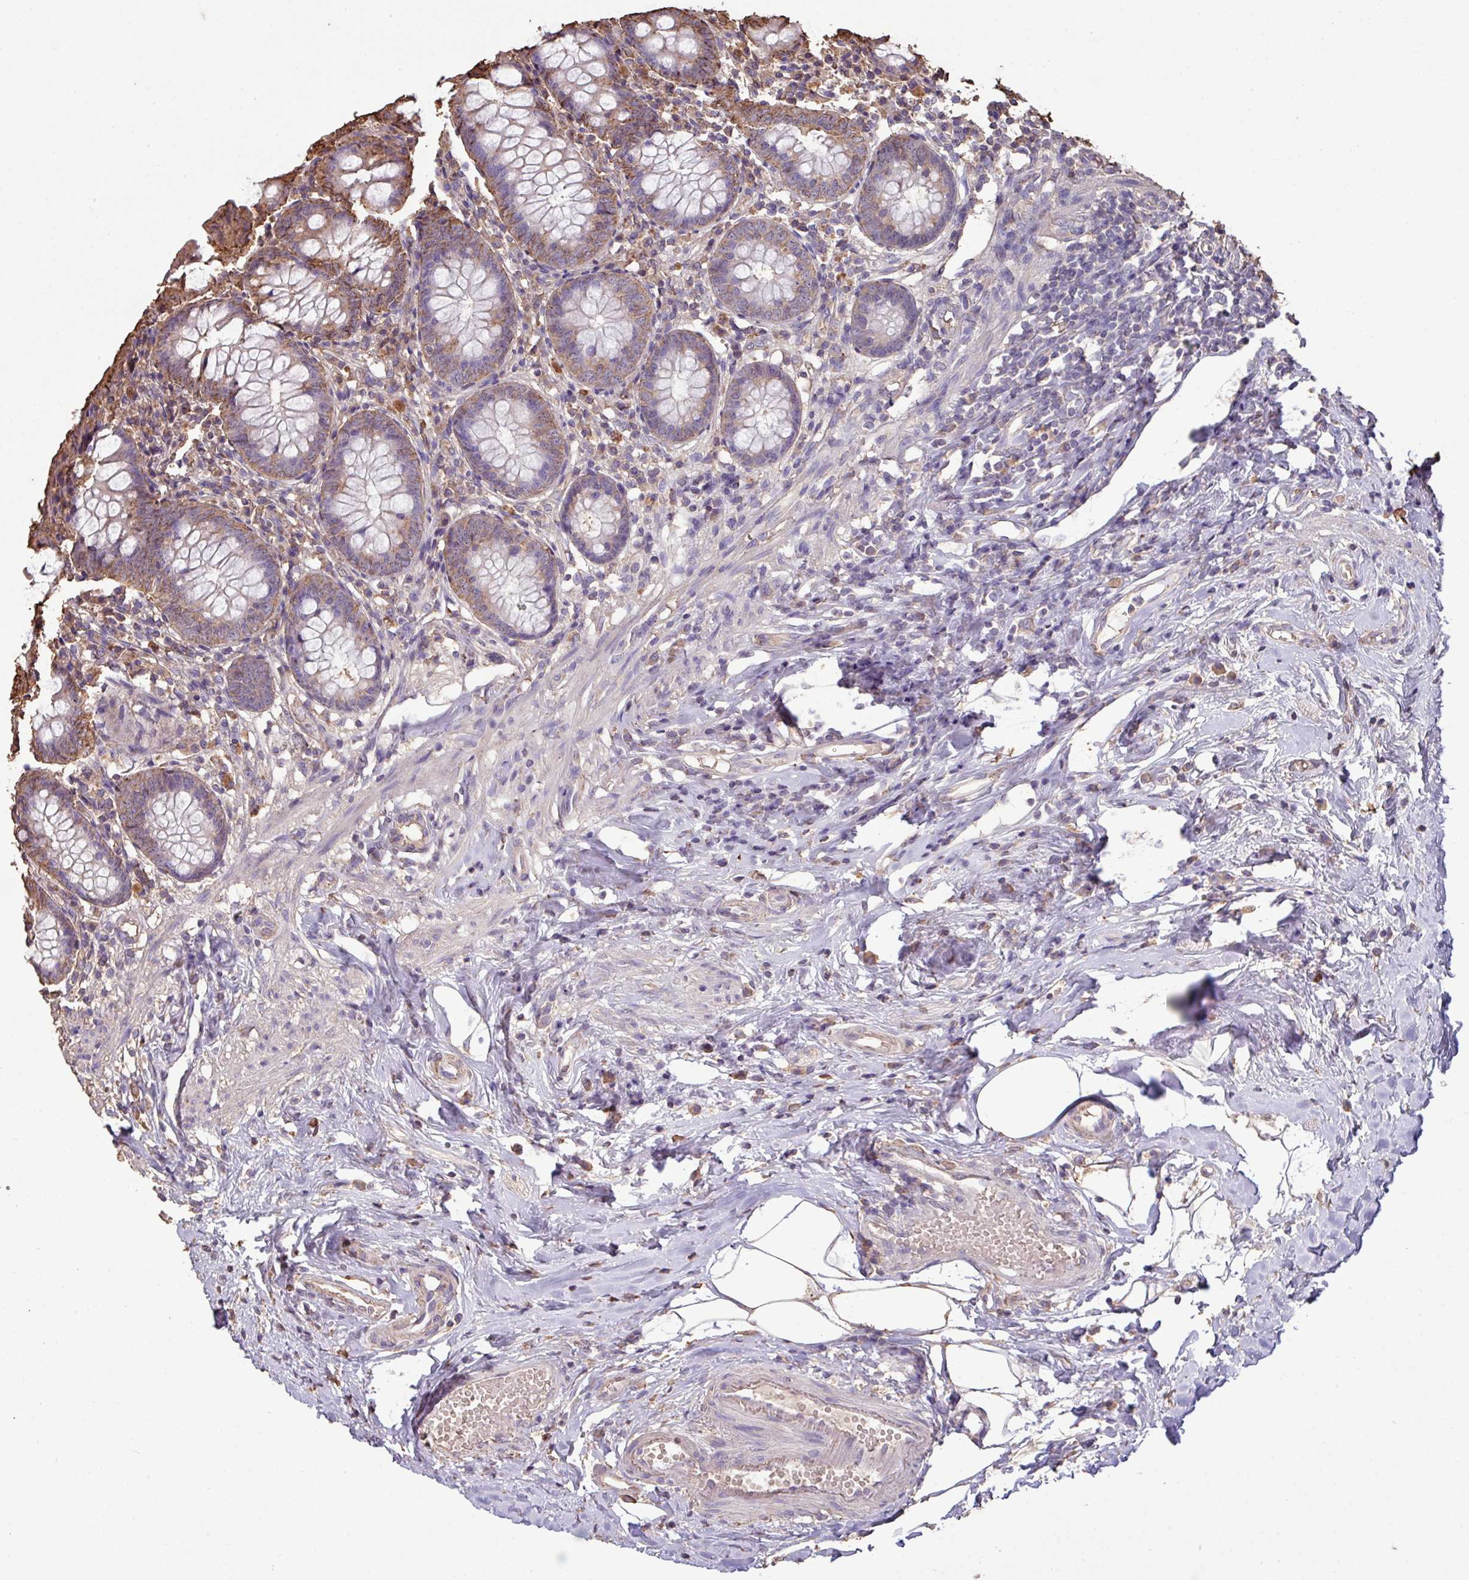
{"staining": {"intensity": "moderate", "quantity": ">75%", "location": "cytoplasmic/membranous"}, "tissue": "appendix", "cell_type": "Glandular cells", "image_type": "normal", "snomed": [{"axis": "morphology", "description": "Normal tissue, NOS"}, {"axis": "topography", "description": "Appendix"}], "caption": "Protein staining exhibits moderate cytoplasmic/membranous positivity in approximately >75% of glandular cells in normal appendix. Ihc stains the protein in brown and the nuclei are stained blue.", "gene": "CAMK2A", "patient": {"sex": "female", "age": 54}}